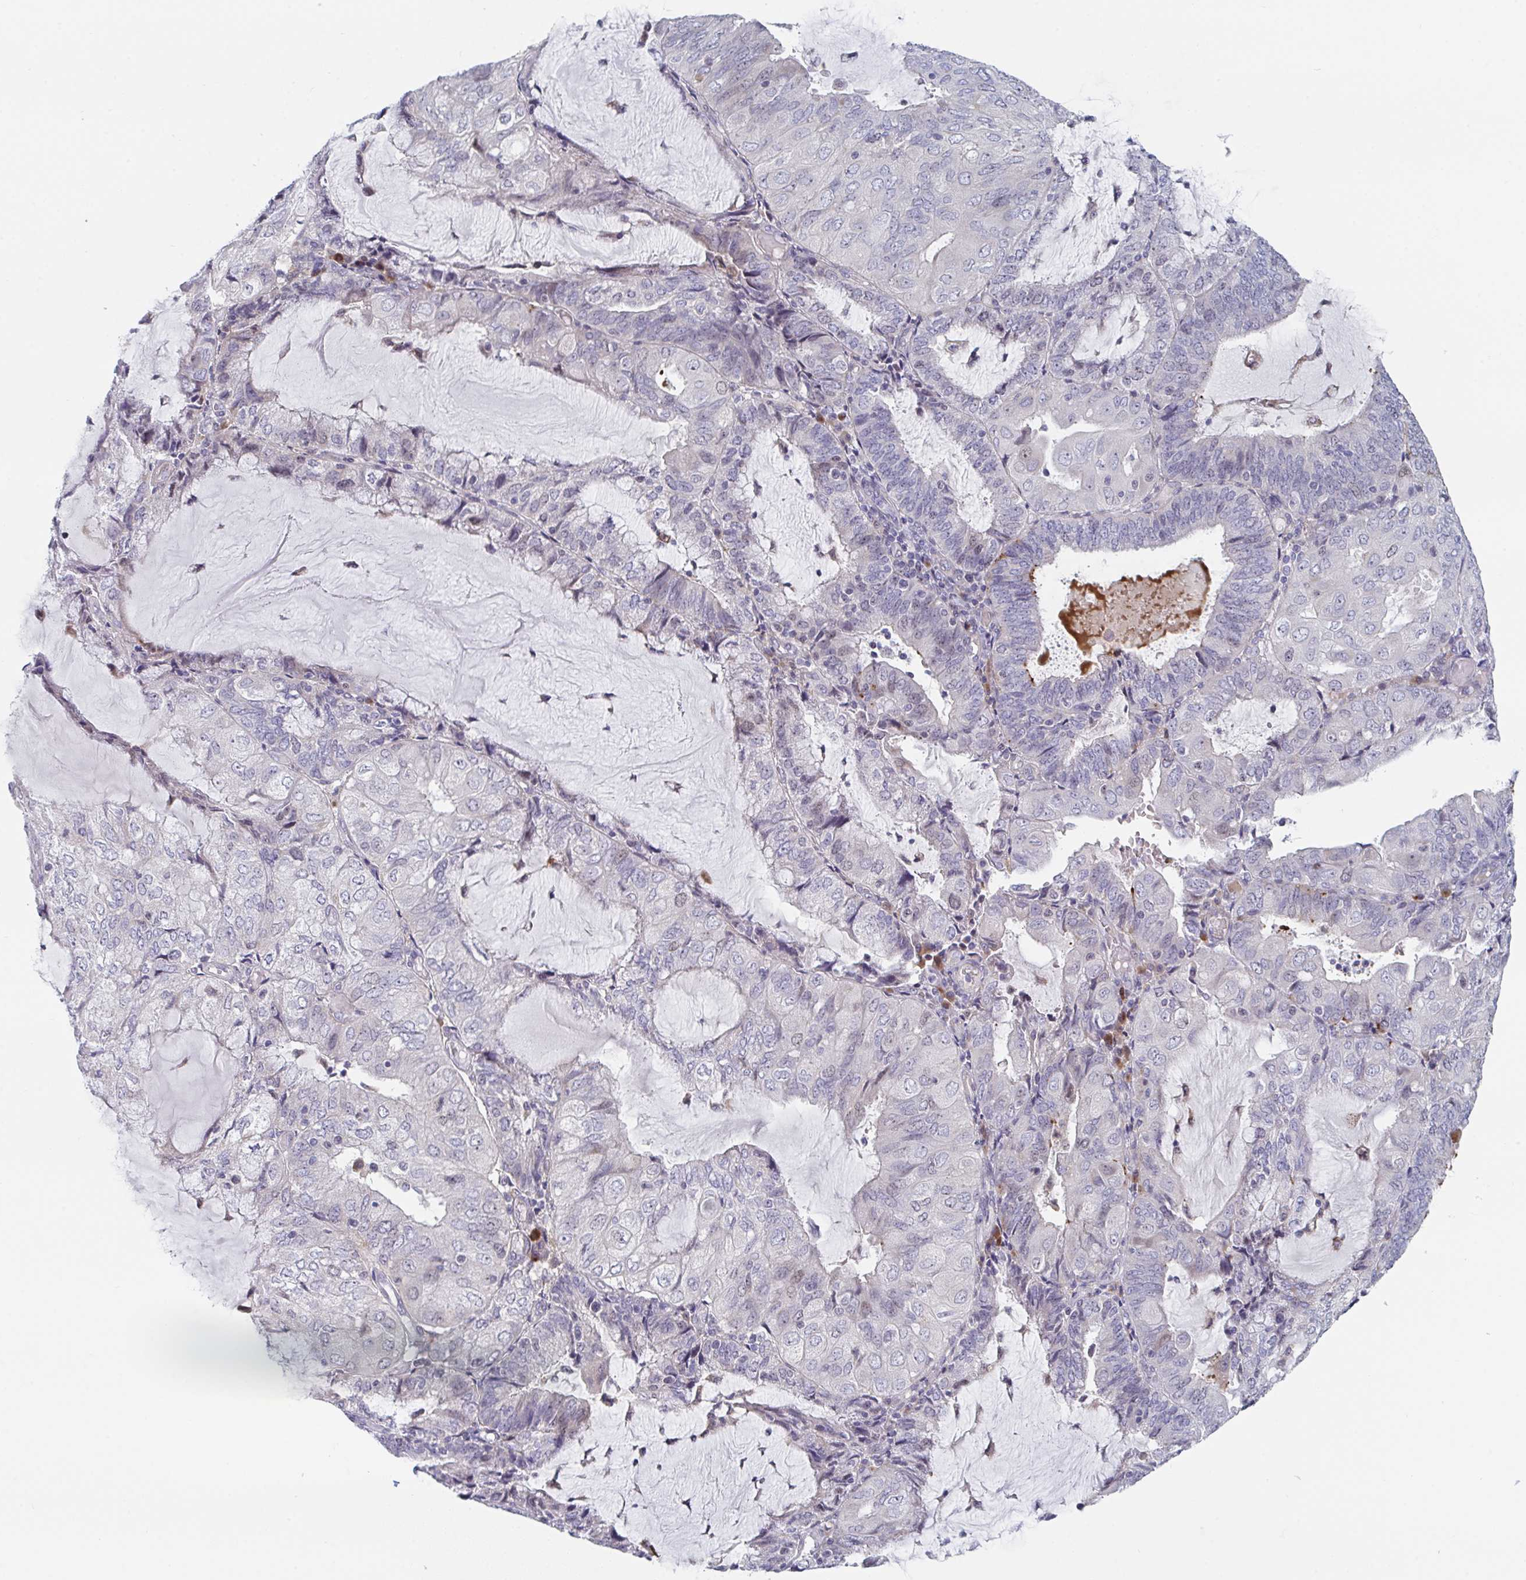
{"staining": {"intensity": "negative", "quantity": "none", "location": "none"}, "tissue": "endometrial cancer", "cell_type": "Tumor cells", "image_type": "cancer", "snomed": [{"axis": "morphology", "description": "Adenocarcinoma, NOS"}, {"axis": "topography", "description": "Endometrium"}], "caption": "A micrograph of human endometrial cancer (adenocarcinoma) is negative for staining in tumor cells.", "gene": "CENPT", "patient": {"sex": "female", "age": 81}}